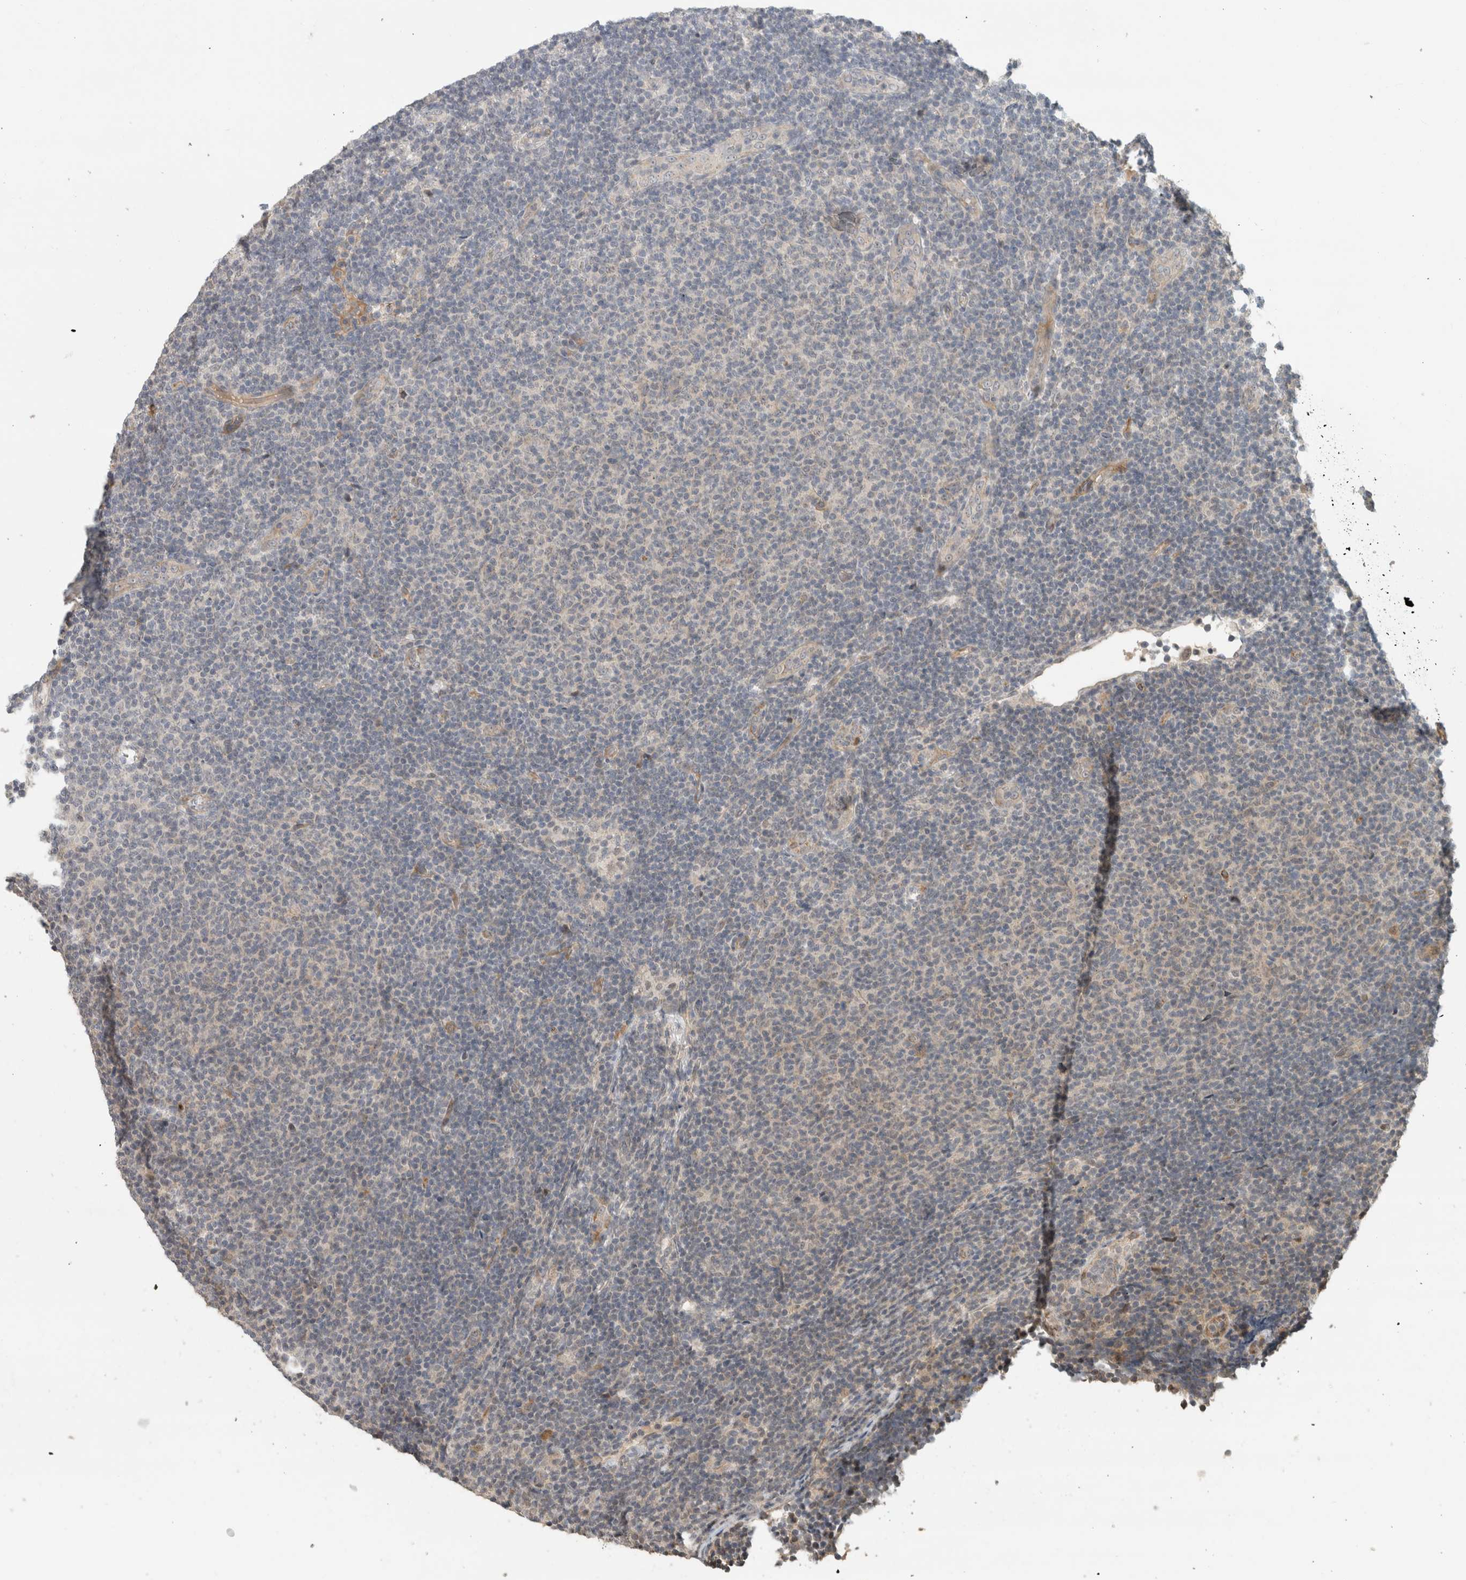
{"staining": {"intensity": "negative", "quantity": "none", "location": "none"}, "tissue": "lymphoma", "cell_type": "Tumor cells", "image_type": "cancer", "snomed": [{"axis": "morphology", "description": "Malignant lymphoma, non-Hodgkin's type, Low grade"}, {"axis": "topography", "description": "Lymph node"}], "caption": "High magnification brightfield microscopy of lymphoma stained with DAB (brown) and counterstained with hematoxylin (blue): tumor cells show no significant staining. (DAB immunohistochemistry (IHC), high magnification).", "gene": "ERCC6L2", "patient": {"sex": "male", "age": 66}}